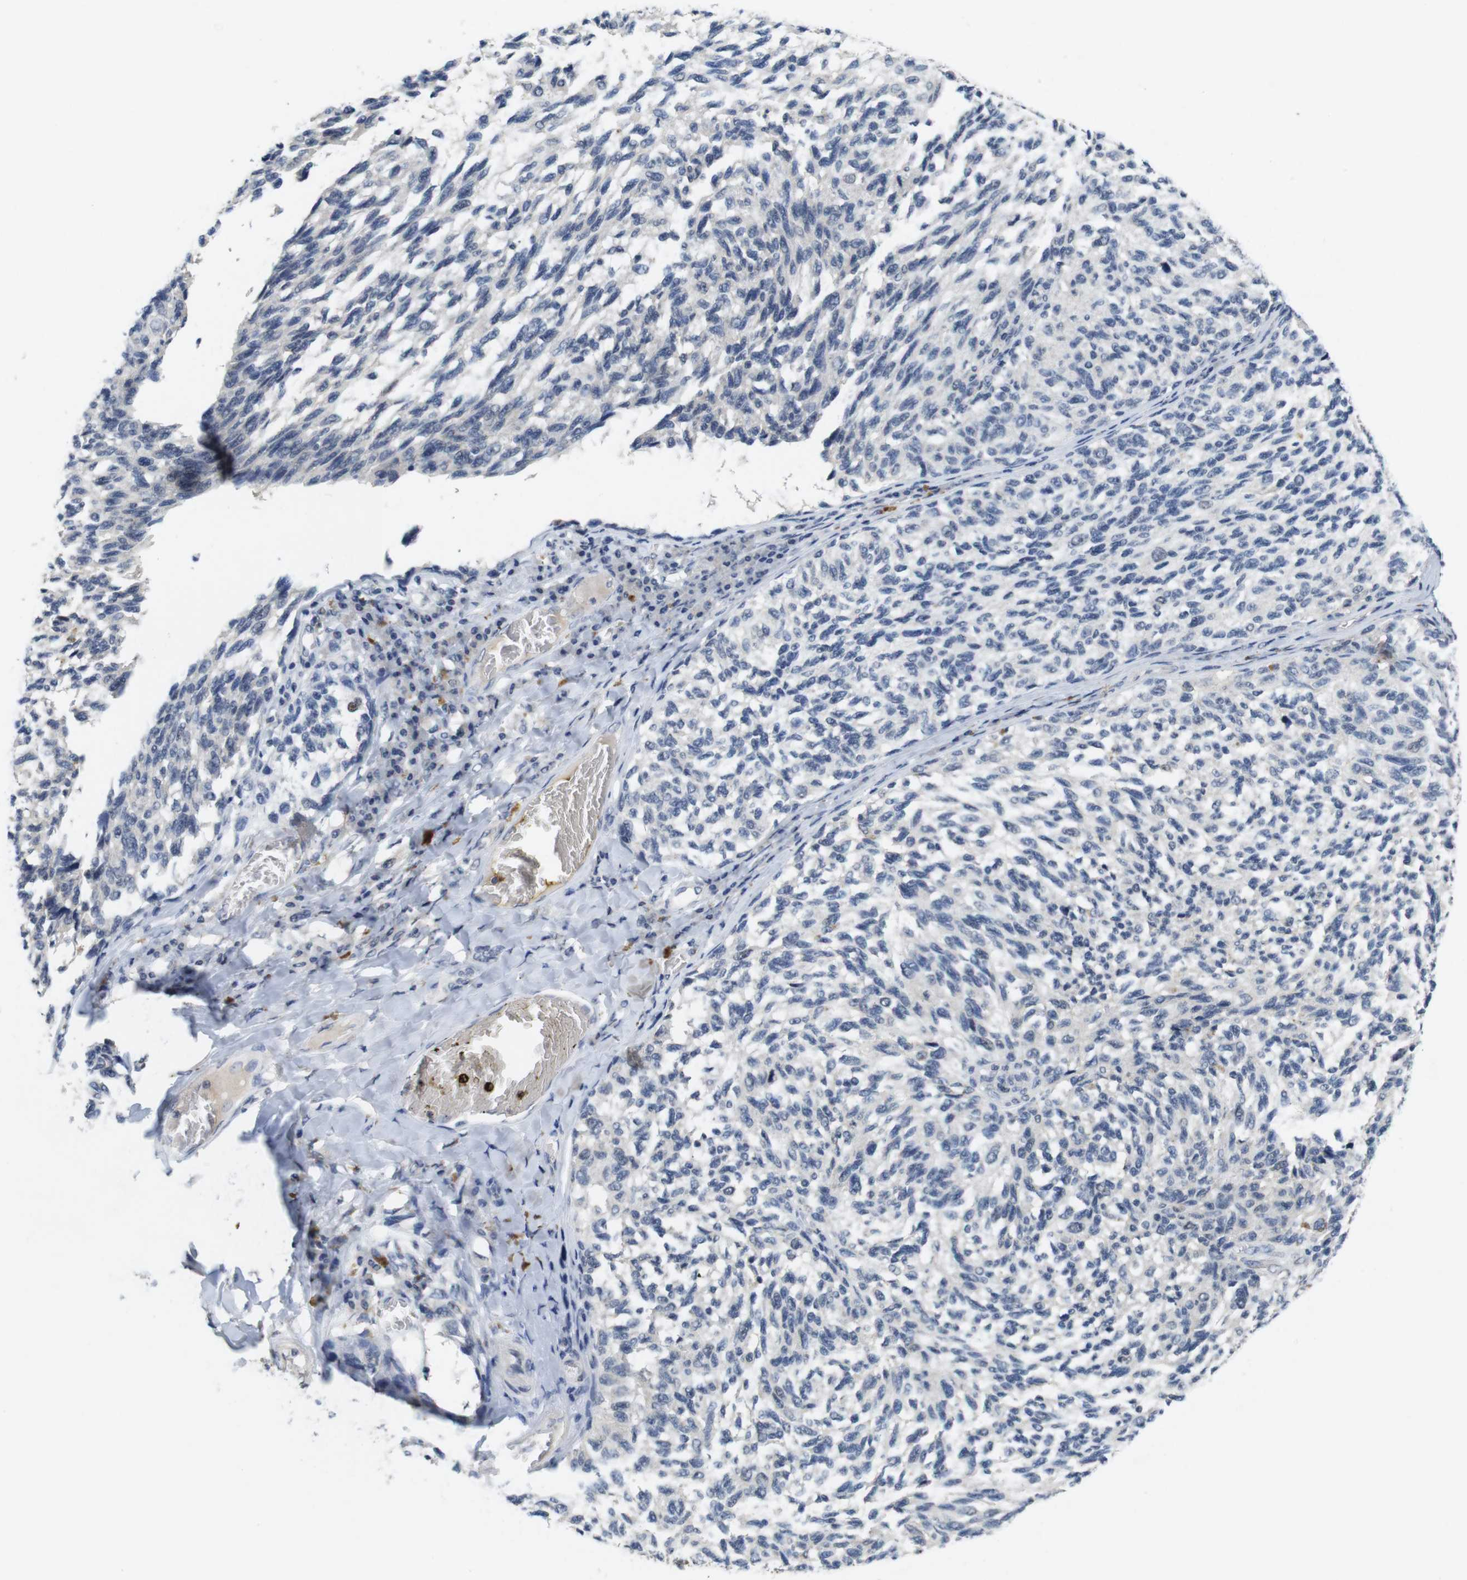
{"staining": {"intensity": "negative", "quantity": "none", "location": "none"}, "tissue": "melanoma", "cell_type": "Tumor cells", "image_type": "cancer", "snomed": [{"axis": "morphology", "description": "Malignant melanoma, NOS"}, {"axis": "topography", "description": "Skin"}], "caption": "This is a photomicrograph of immunohistochemistry staining of melanoma, which shows no expression in tumor cells.", "gene": "SKP2", "patient": {"sex": "female", "age": 73}}